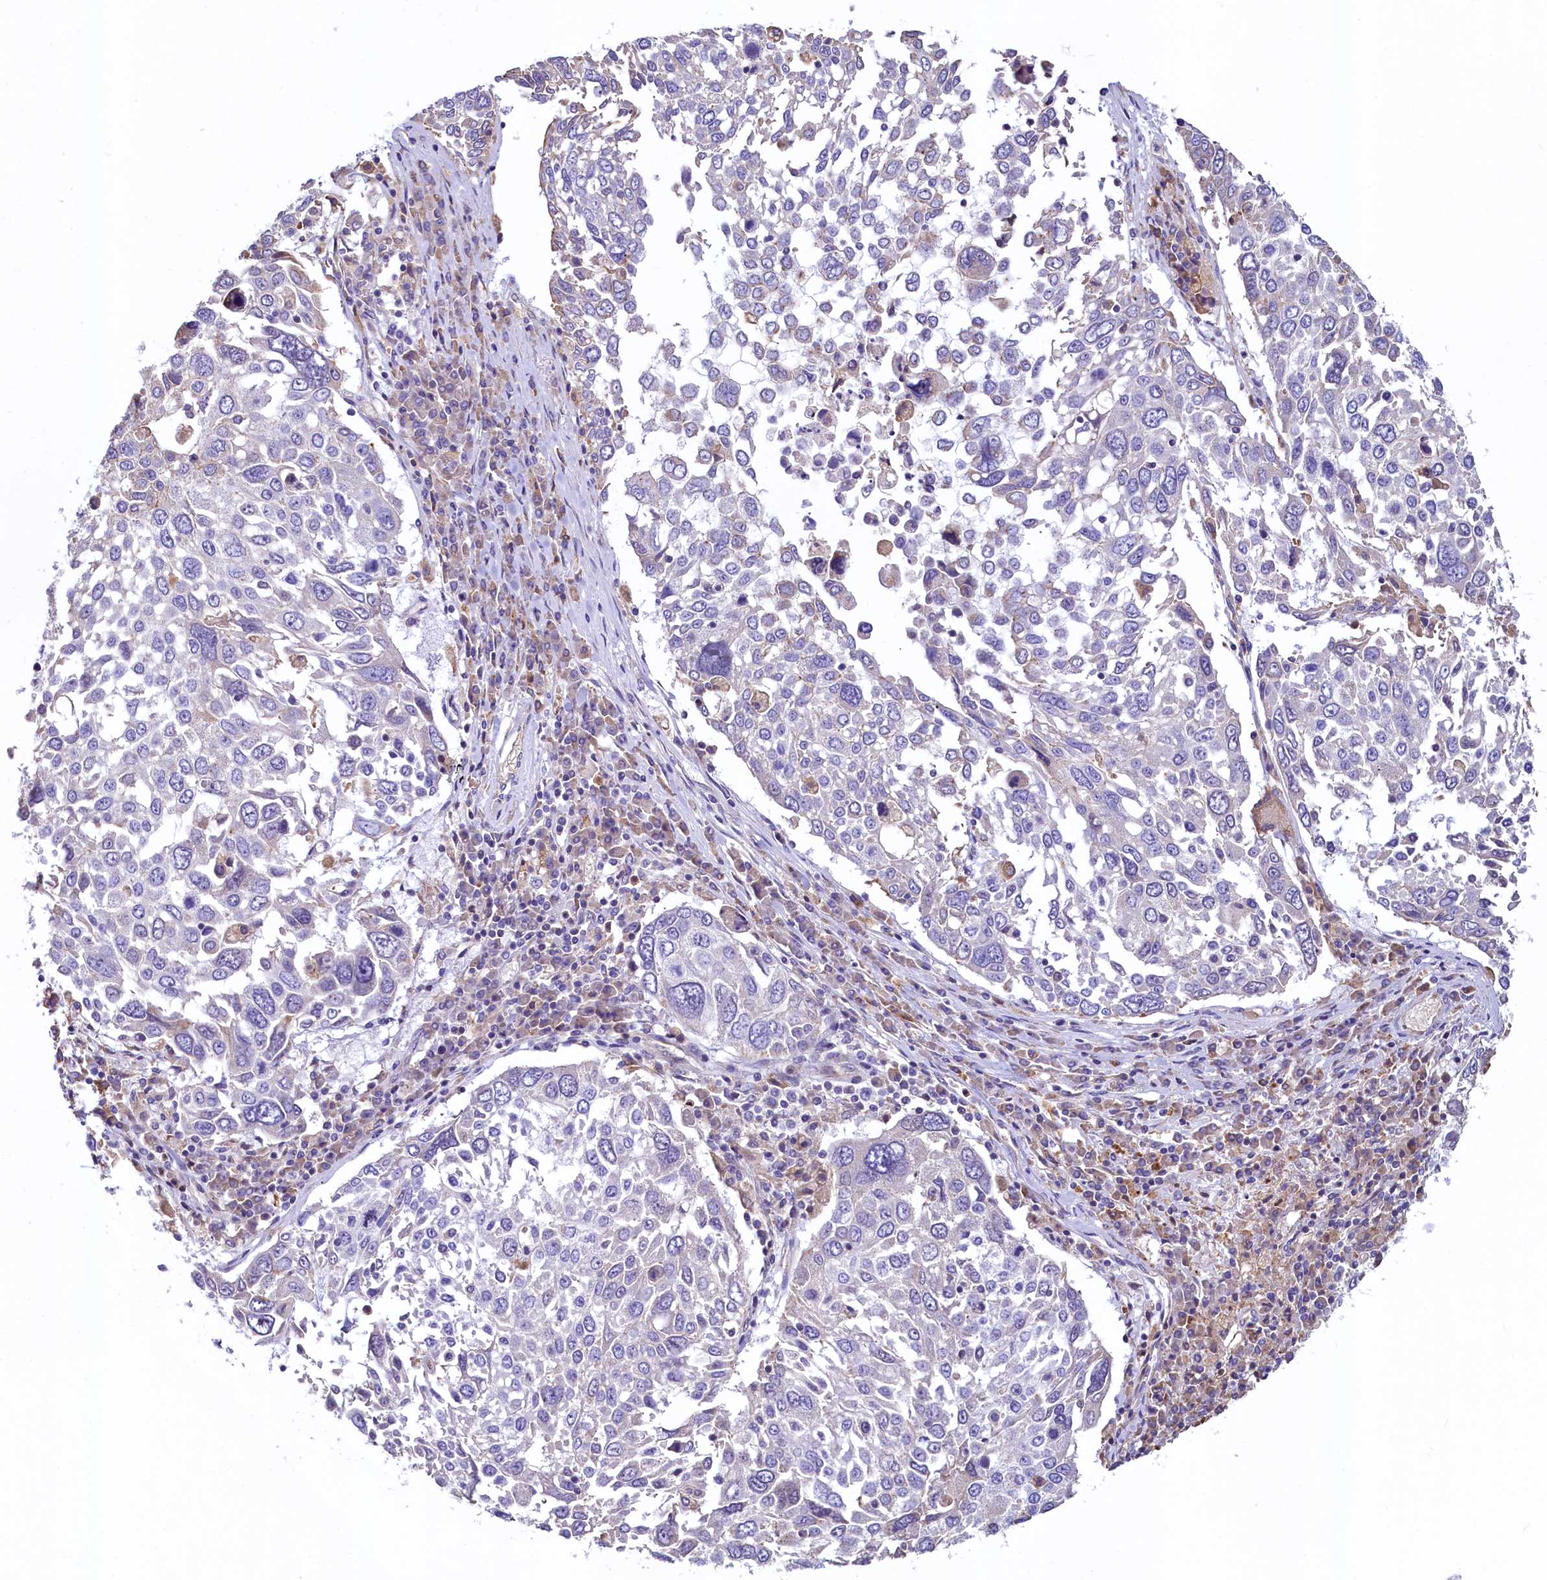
{"staining": {"intensity": "negative", "quantity": "none", "location": "none"}, "tissue": "lung cancer", "cell_type": "Tumor cells", "image_type": "cancer", "snomed": [{"axis": "morphology", "description": "Squamous cell carcinoma, NOS"}, {"axis": "topography", "description": "Lung"}], "caption": "DAB immunohistochemical staining of lung cancer (squamous cell carcinoma) displays no significant positivity in tumor cells.", "gene": "HPS6", "patient": {"sex": "male", "age": 65}}